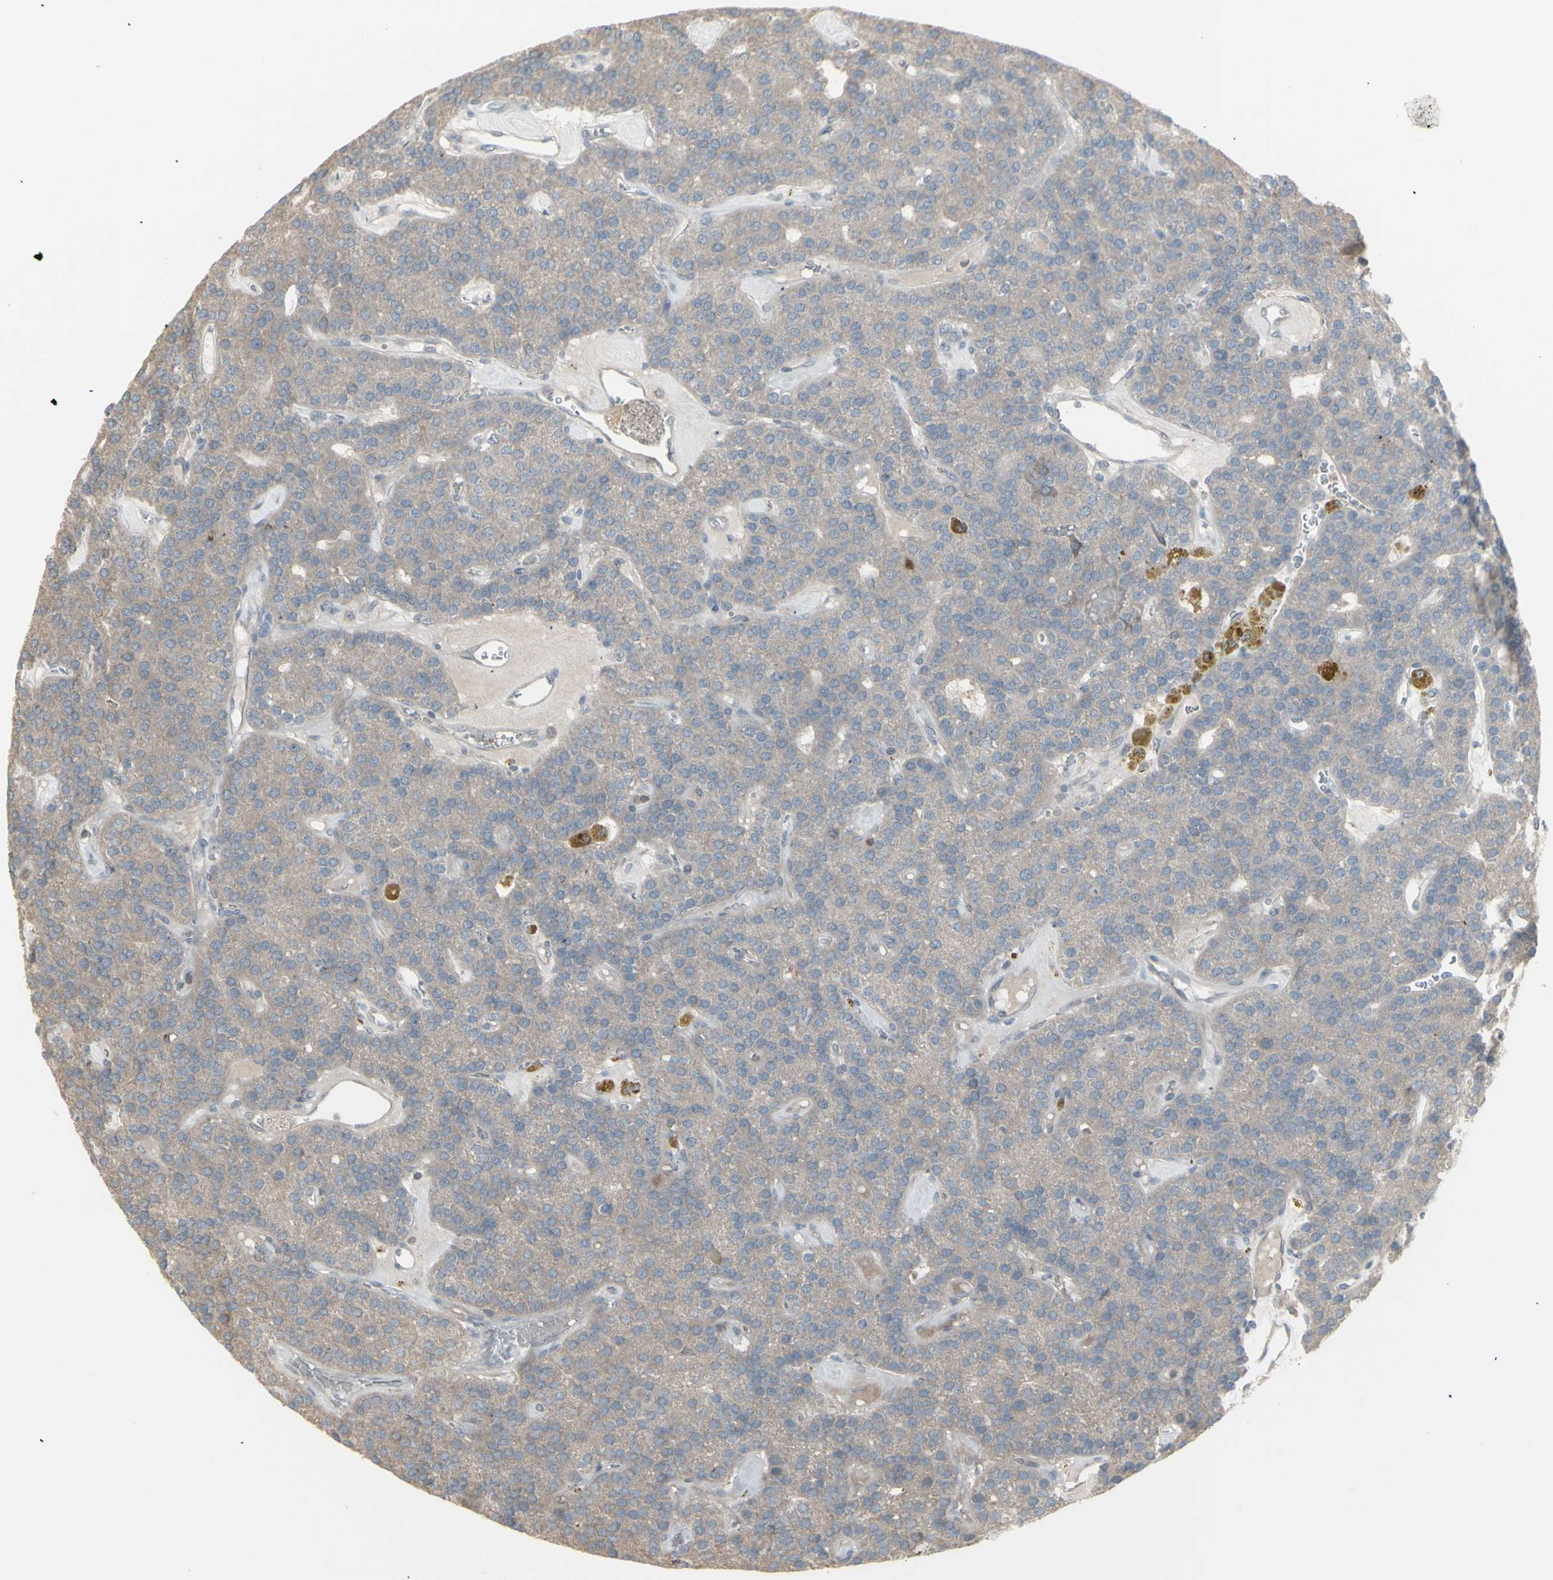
{"staining": {"intensity": "weak", "quantity": ">75%", "location": "cytoplasmic/membranous"}, "tissue": "parathyroid gland", "cell_type": "Glandular cells", "image_type": "normal", "snomed": [{"axis": "morphology", "description": "Normal tissue, NOS"}, {"axis": "morphology", "description": "Adenoma, NOS"}, {"axis": "topography", "description": "Parathyroid gland"}], "caption": "A photomicrograph showing weak cytoplasmic/membranous expression in approximately >75% of glandular cells in normal parathyroid gland, as visualized by brown immunohistochemical staining.", "gene": "CSK", "patient": {"sex": "female", "age": 86}}